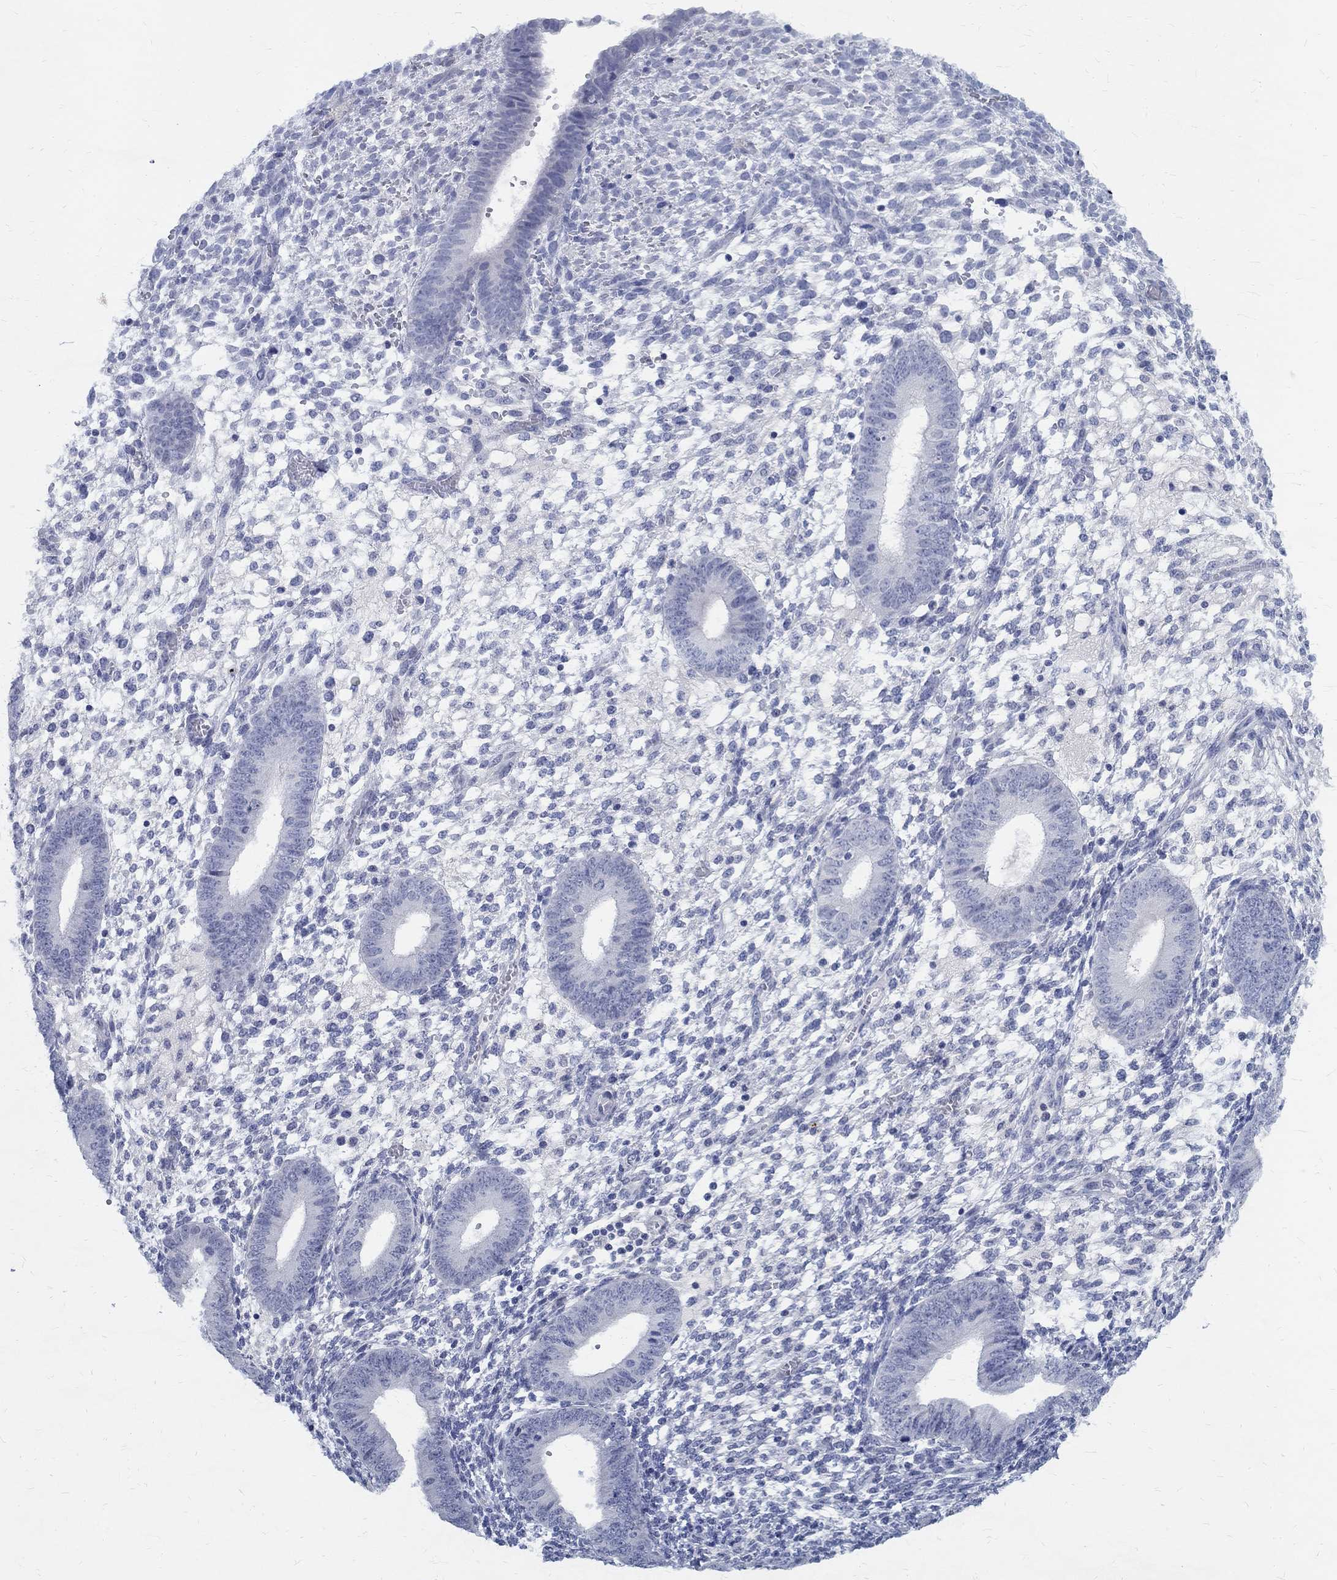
{"staining": {"intensity": "negative", "quantity": "none", "location": "none"}, "tissue": "endometrium", "cell_type": "Cells in endometrial stroma", "image_type": "normal", "snomed": [{"axis": "morphology", "description": "Normal tissue, NOS"}, {"axis": "topography", "description": "Endometrium"}], "caption": "Cells in endometrial stroma are negative for brown protein staining in benign endometrium. (Brightfield microscopy of DAB IHC at high magnification).", "gene": "CETN1", "patient": {"sex": "female", "age": 39}}